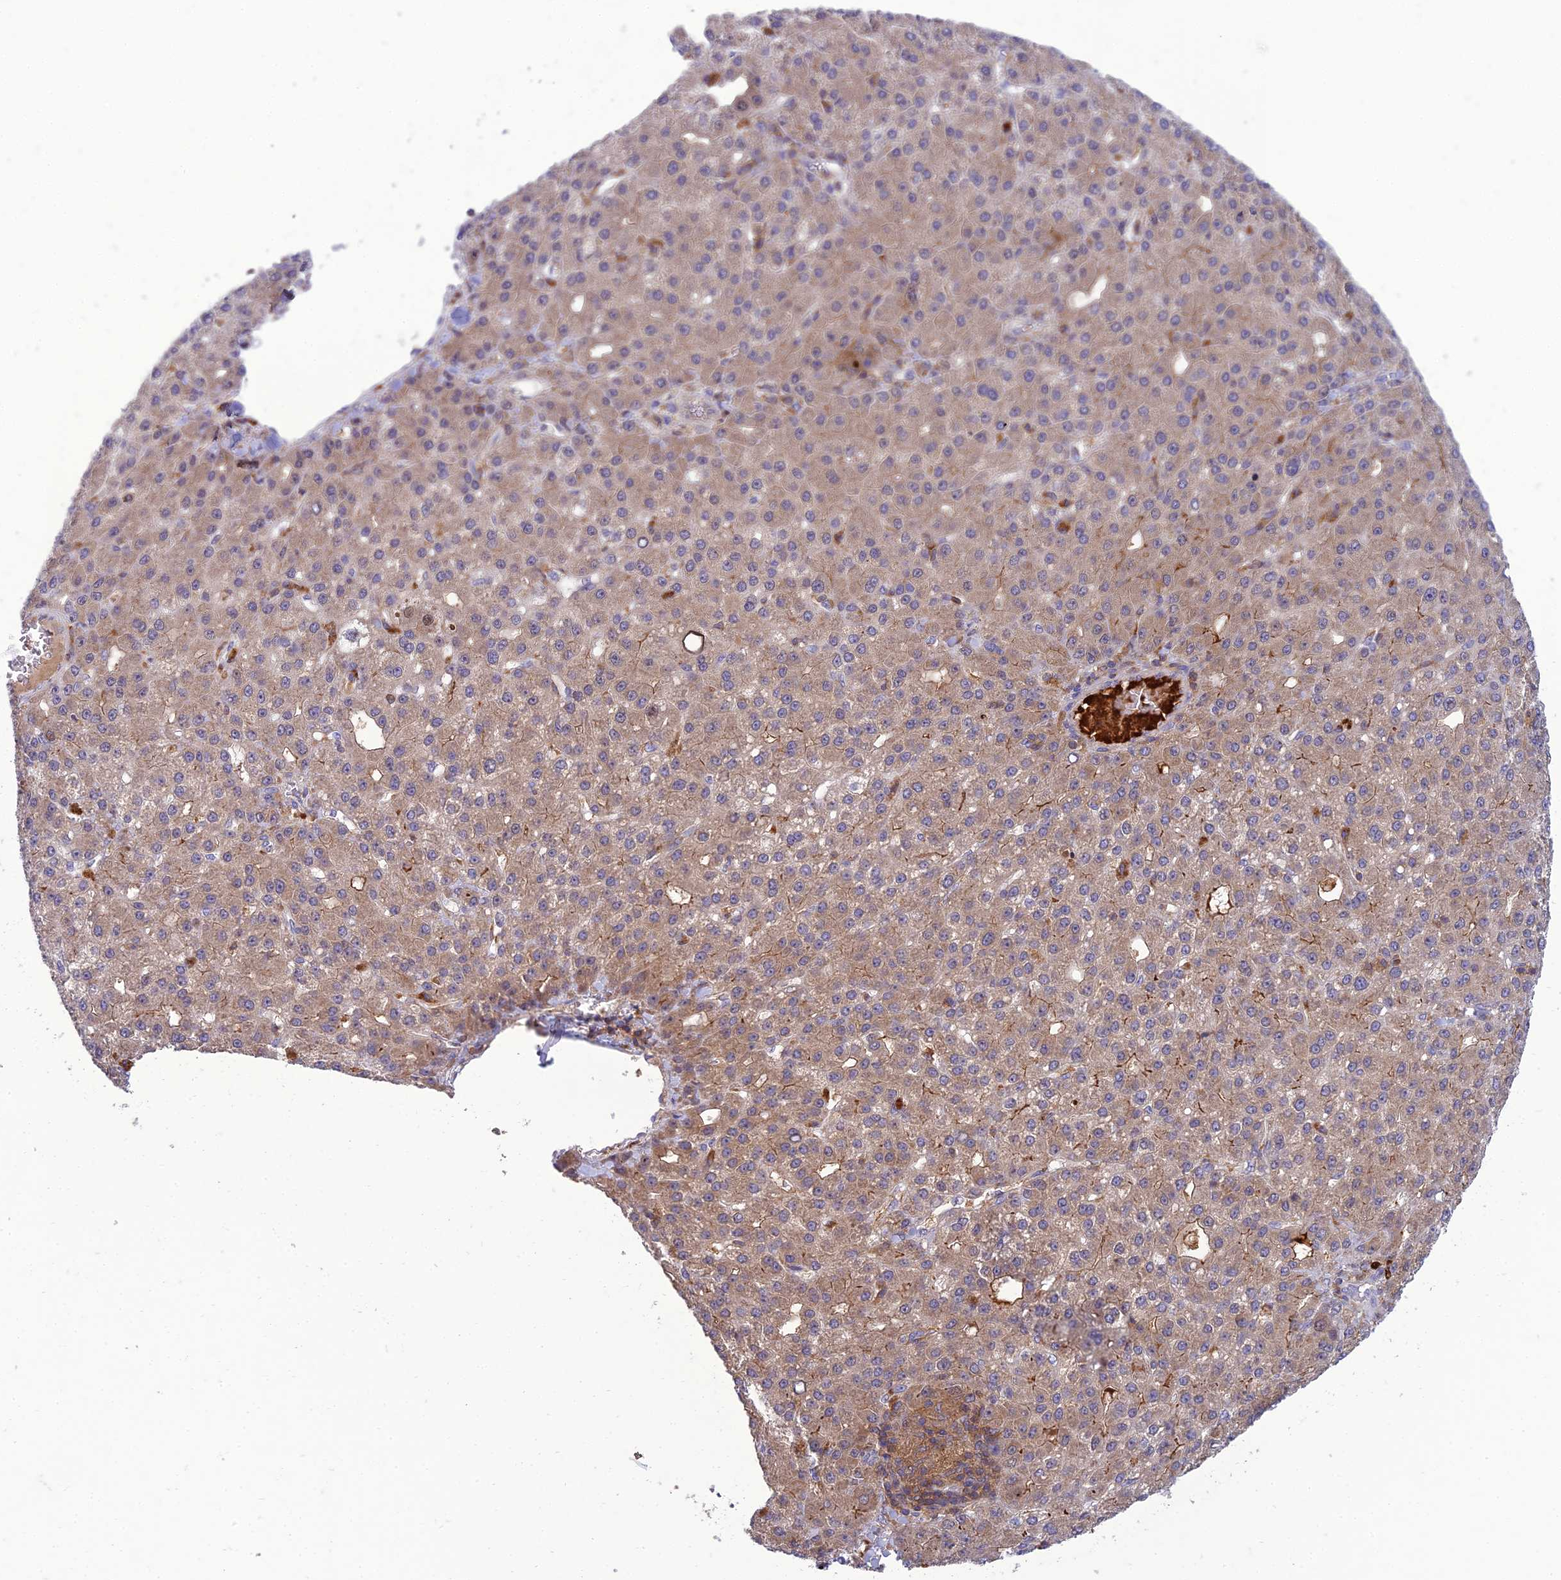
{"staining": {"intensity": "moderate", "quantity": ">75%", "location": "cytoplasmic/membranous"}, "tissue": "liver cancer", "cell_type": "Tumor cells", "image_type": "cancer", "snomed": [{"axis": "morphology", "description": "Carcinoma, Hepatocellular, NOS"}, {"axis": "topography", "description": "Liver"}], "caption": "Moderate cytoplasmic/membranous expression for a protein is identified in approximately >75% of tumor cells of liver cancer (hepatocellular carcinoma) using immunohistochemistry (IHC).", "gene": "IRAK3", "patient": {"sex": "male", "age": 67}}